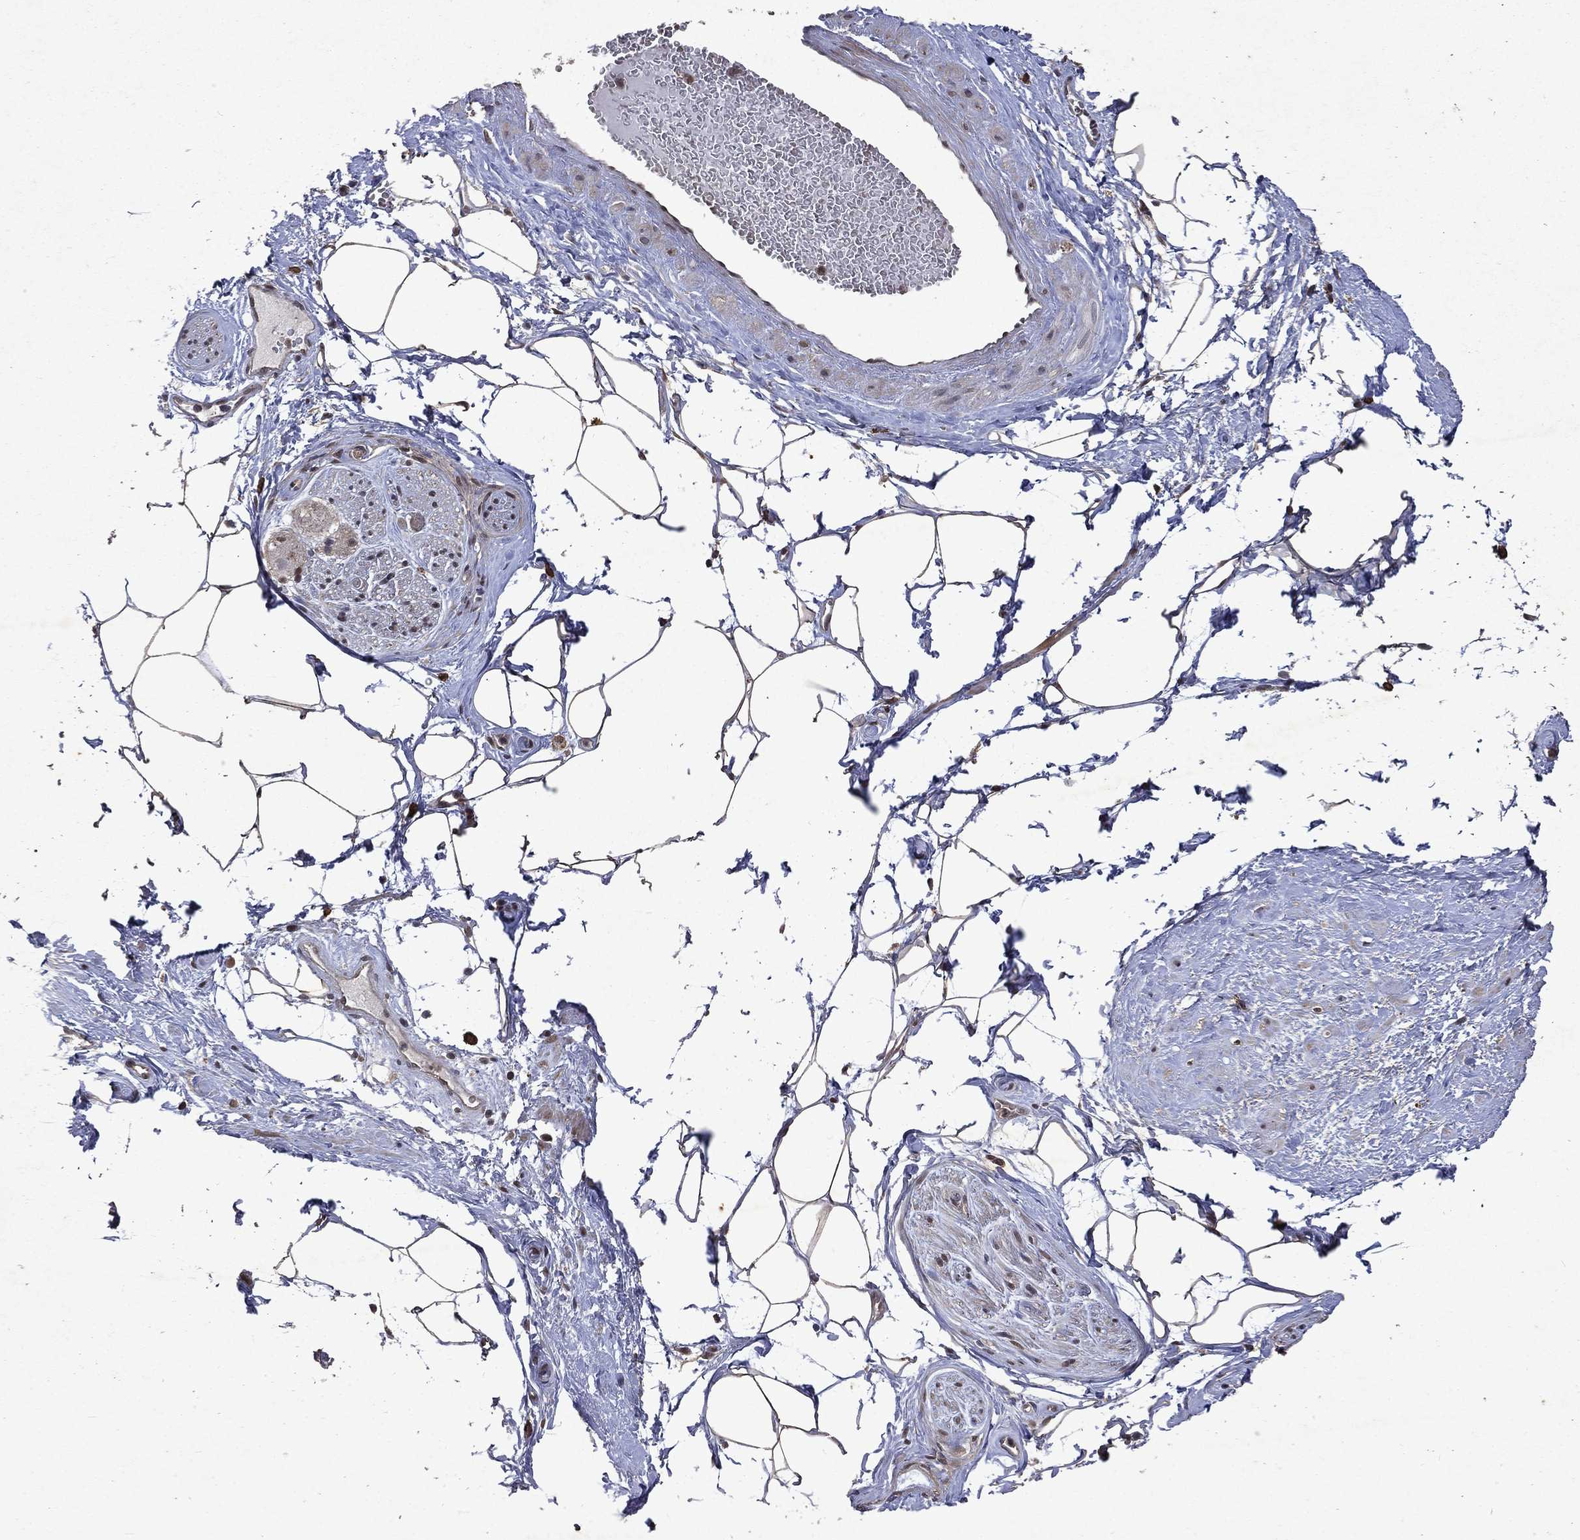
{"staining": {"intensity": "negative", "quantity": "none", "location": "none"}, "tissue": "adipose tissue", "cell_type": "Adipocytes", "image_type": "normal", "snomed": [{"axis": "morphology", "description": "Normal tissue, NOS"}, {"axis": "topography", "description": "Prostate"}, {"axis": "topography", "description": "Peripheral nerve tissue"}], "caption": "The immunohistochemistry (IHC) histopathology image has no significant positivity in adipocytes of adipose tissue. (DAB IHC with hematoxylin counter stain).", "gene": "MTAP", "patient": {"sex": "male", "age": 57}}